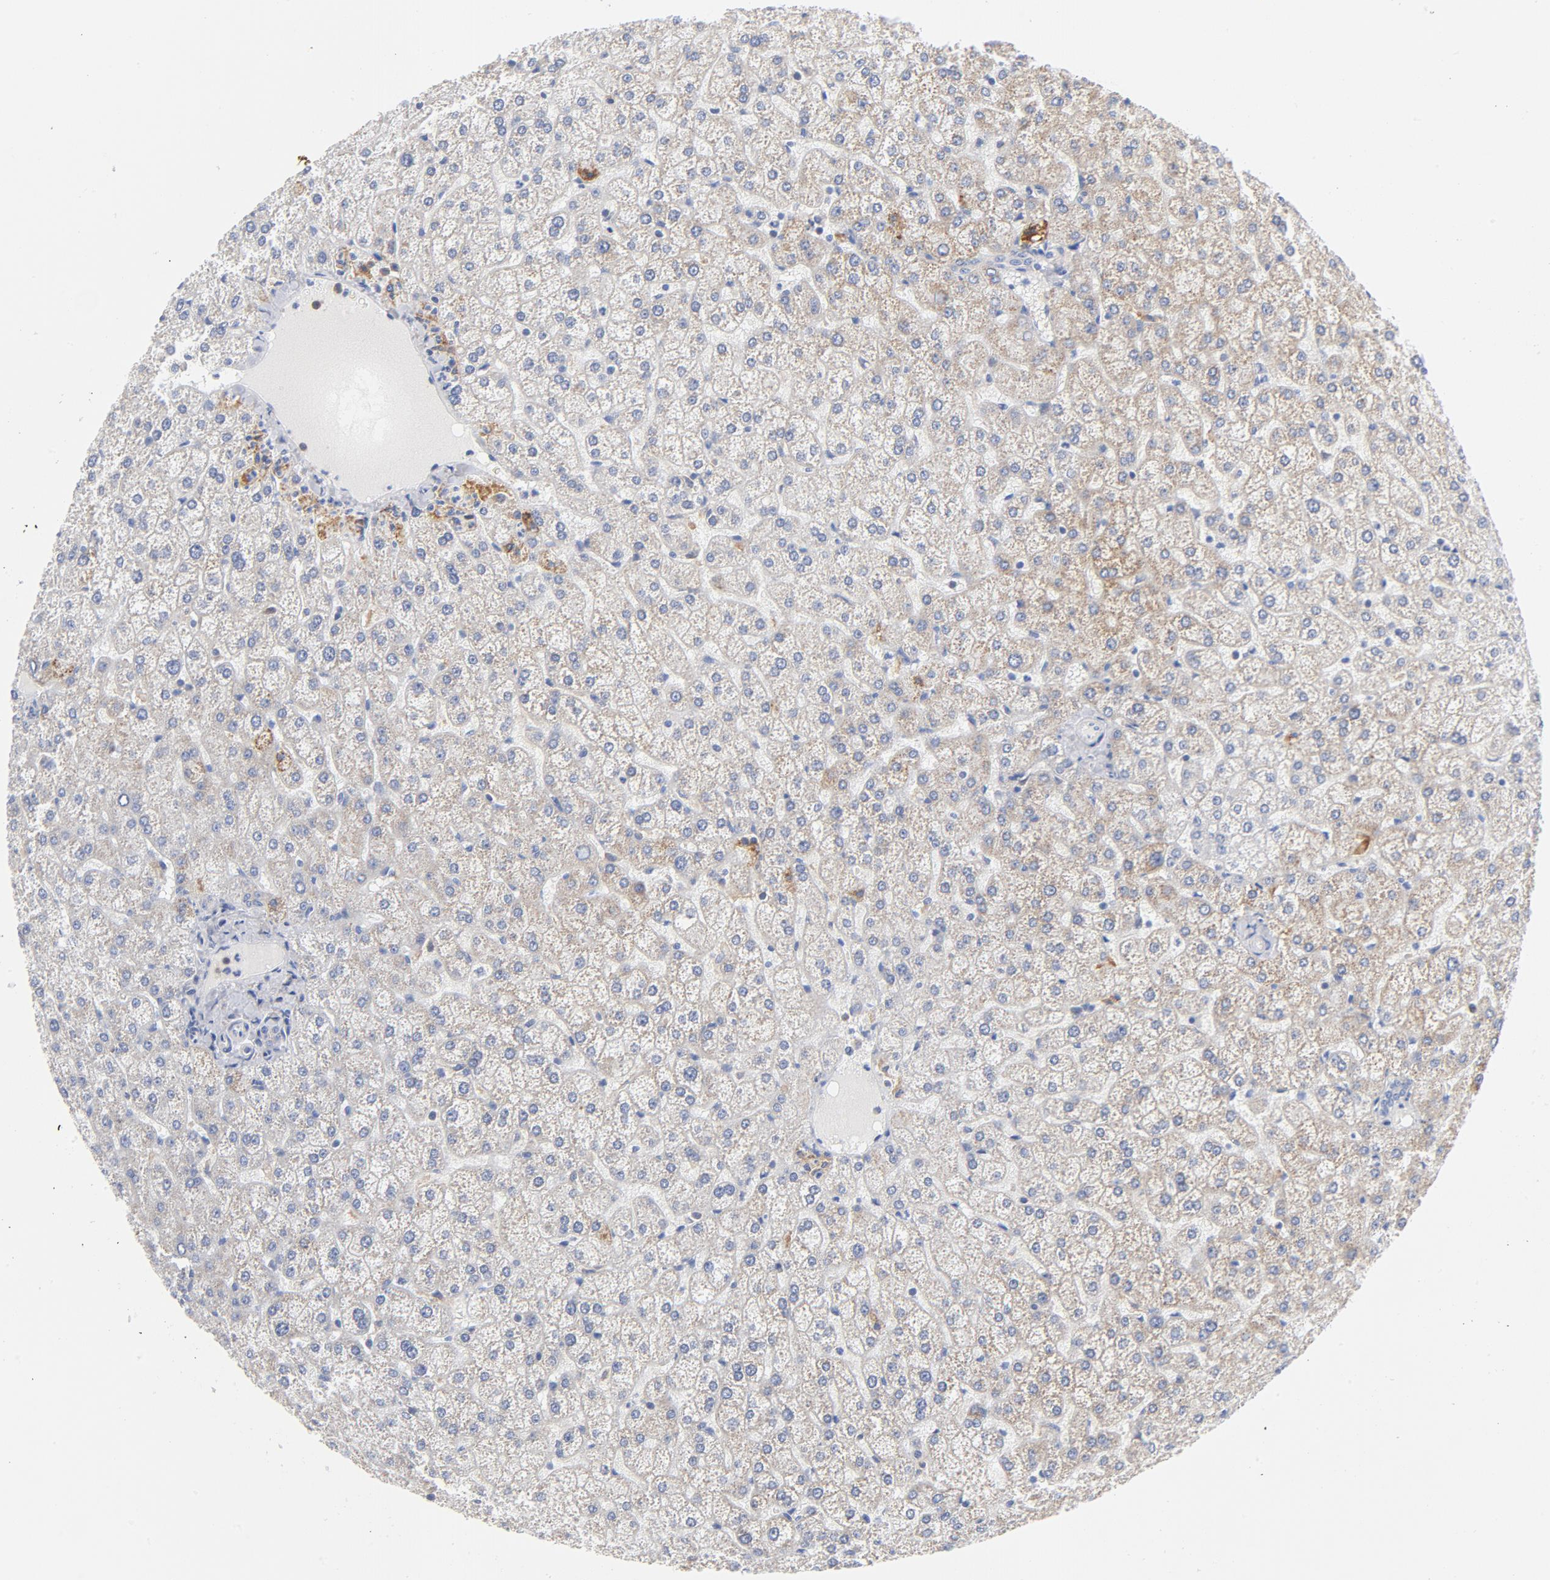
{"staining": {"intensity": "weak", "quantity": "<25%", "location": "cytoplasmic/membranous"}, "tissue": "liver", "cell_type": "Hepatocytes", "image_type": "normal", "snomed": [{"axis": "morphology", "description": "Normal tissue, NOS"}, {"axis": "topography", "description": "Liver"}], "caption": "The immunohistochemistry (IHC) histopathology image has no significant positivity in hepatocytes of liver. (DAB (3,3'-diaminobenzidine) immunohistochemistry with hematoxylin counter stain).", "gene": "CD86", "patient": {"sex": "female", "age": 32}}